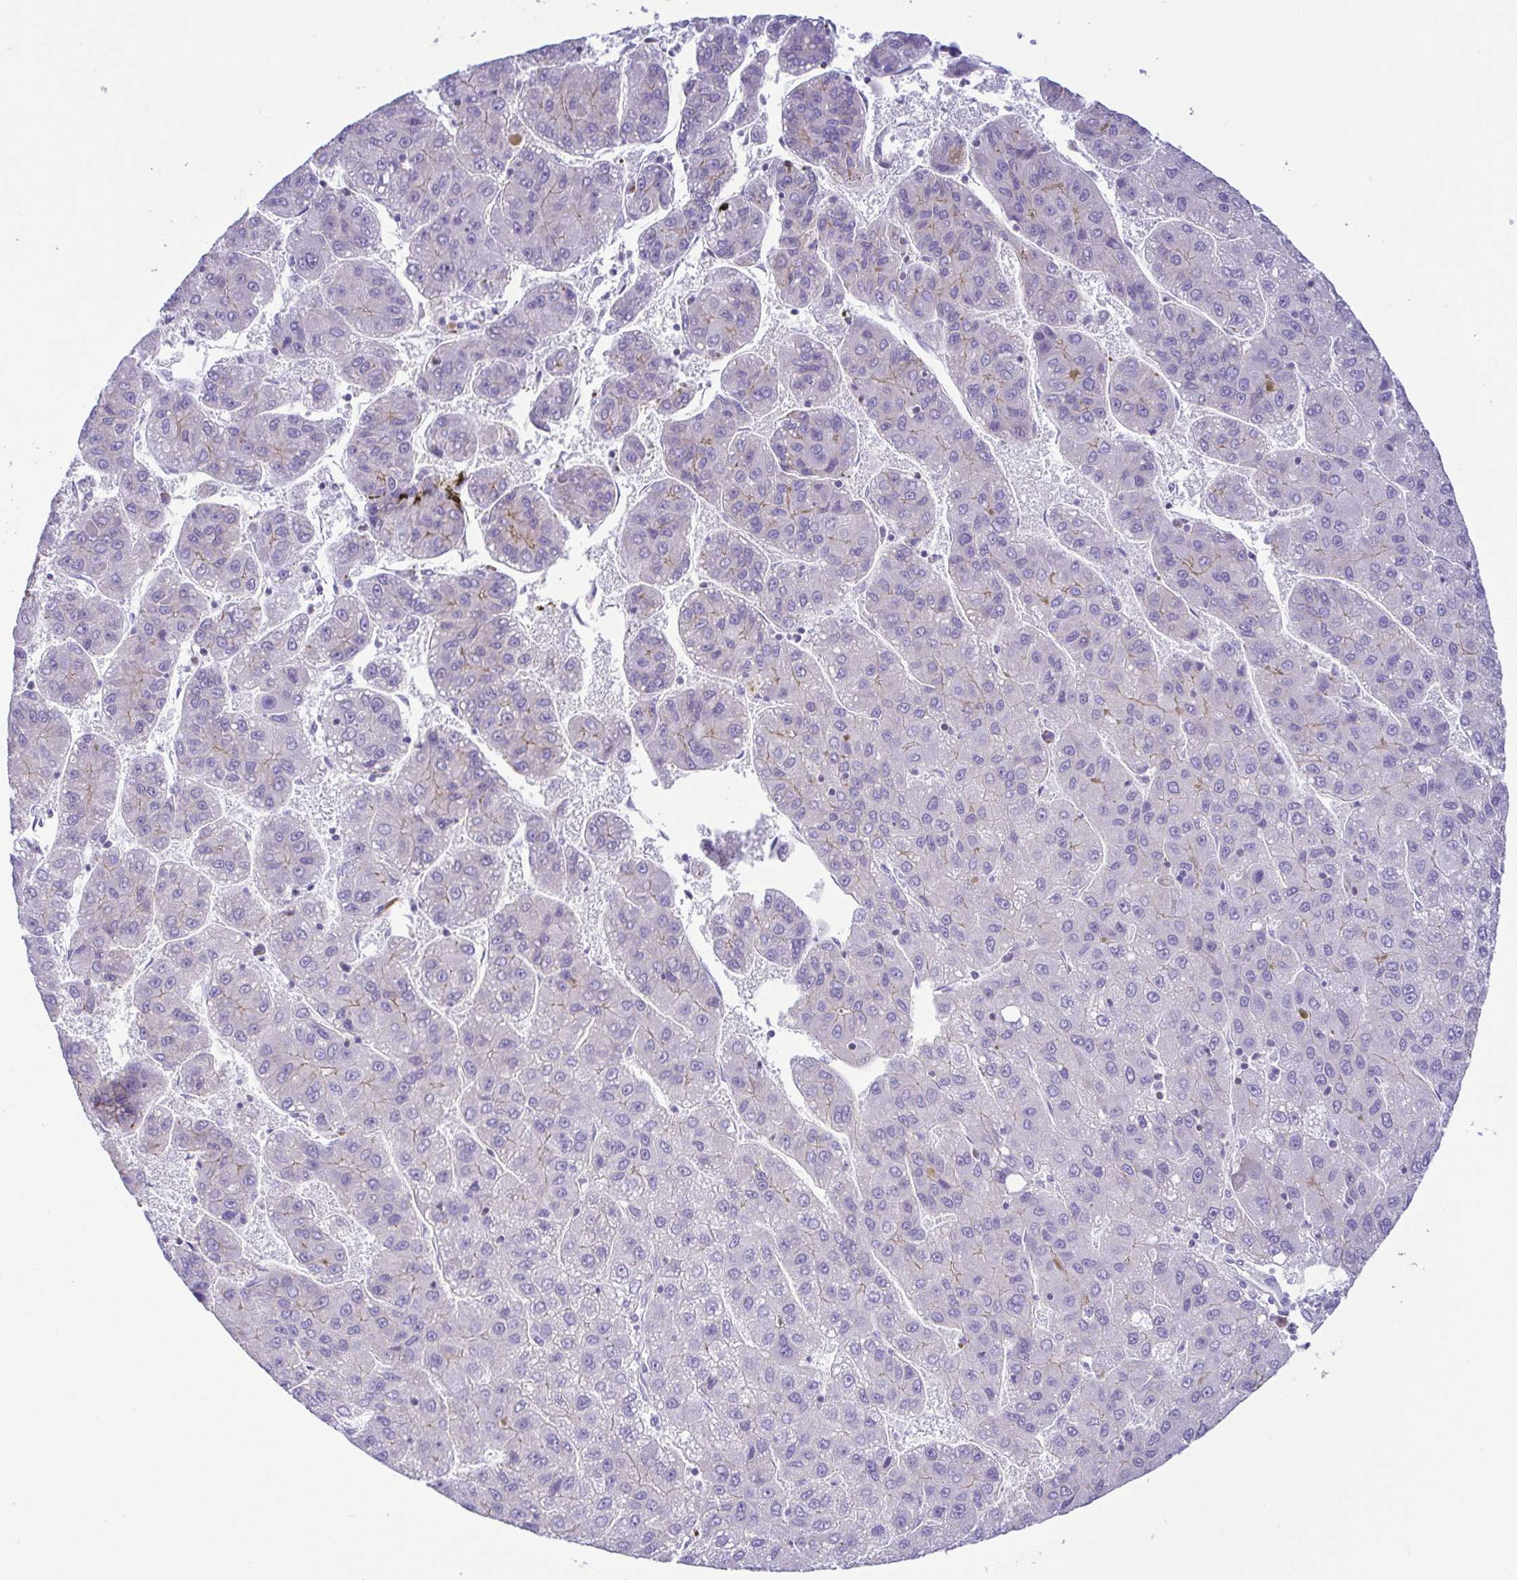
{"staining": {"intensity": "weak", "quantity": "<25%", "location": "cytoplasmic/membranous"}, "tissue": "liver cancer", "cell_type": "Tumor cells", "image_type": "cancer", "snomed": [{"axis": "morphology", "description": "Carcinoma, Hepatocellular, NOS"}, {"axis": "topography", "description": "Liver"}], "caption": "Tumor cells are negative for brown protein staining in hepatocellular carcinoma (liver). (Brightfield microscopy of DAB (3,3'-diaminobenzidine) IHC at high magnification).", "gene": "GPR182", "patient": {"sex": "female", "age": 82}}